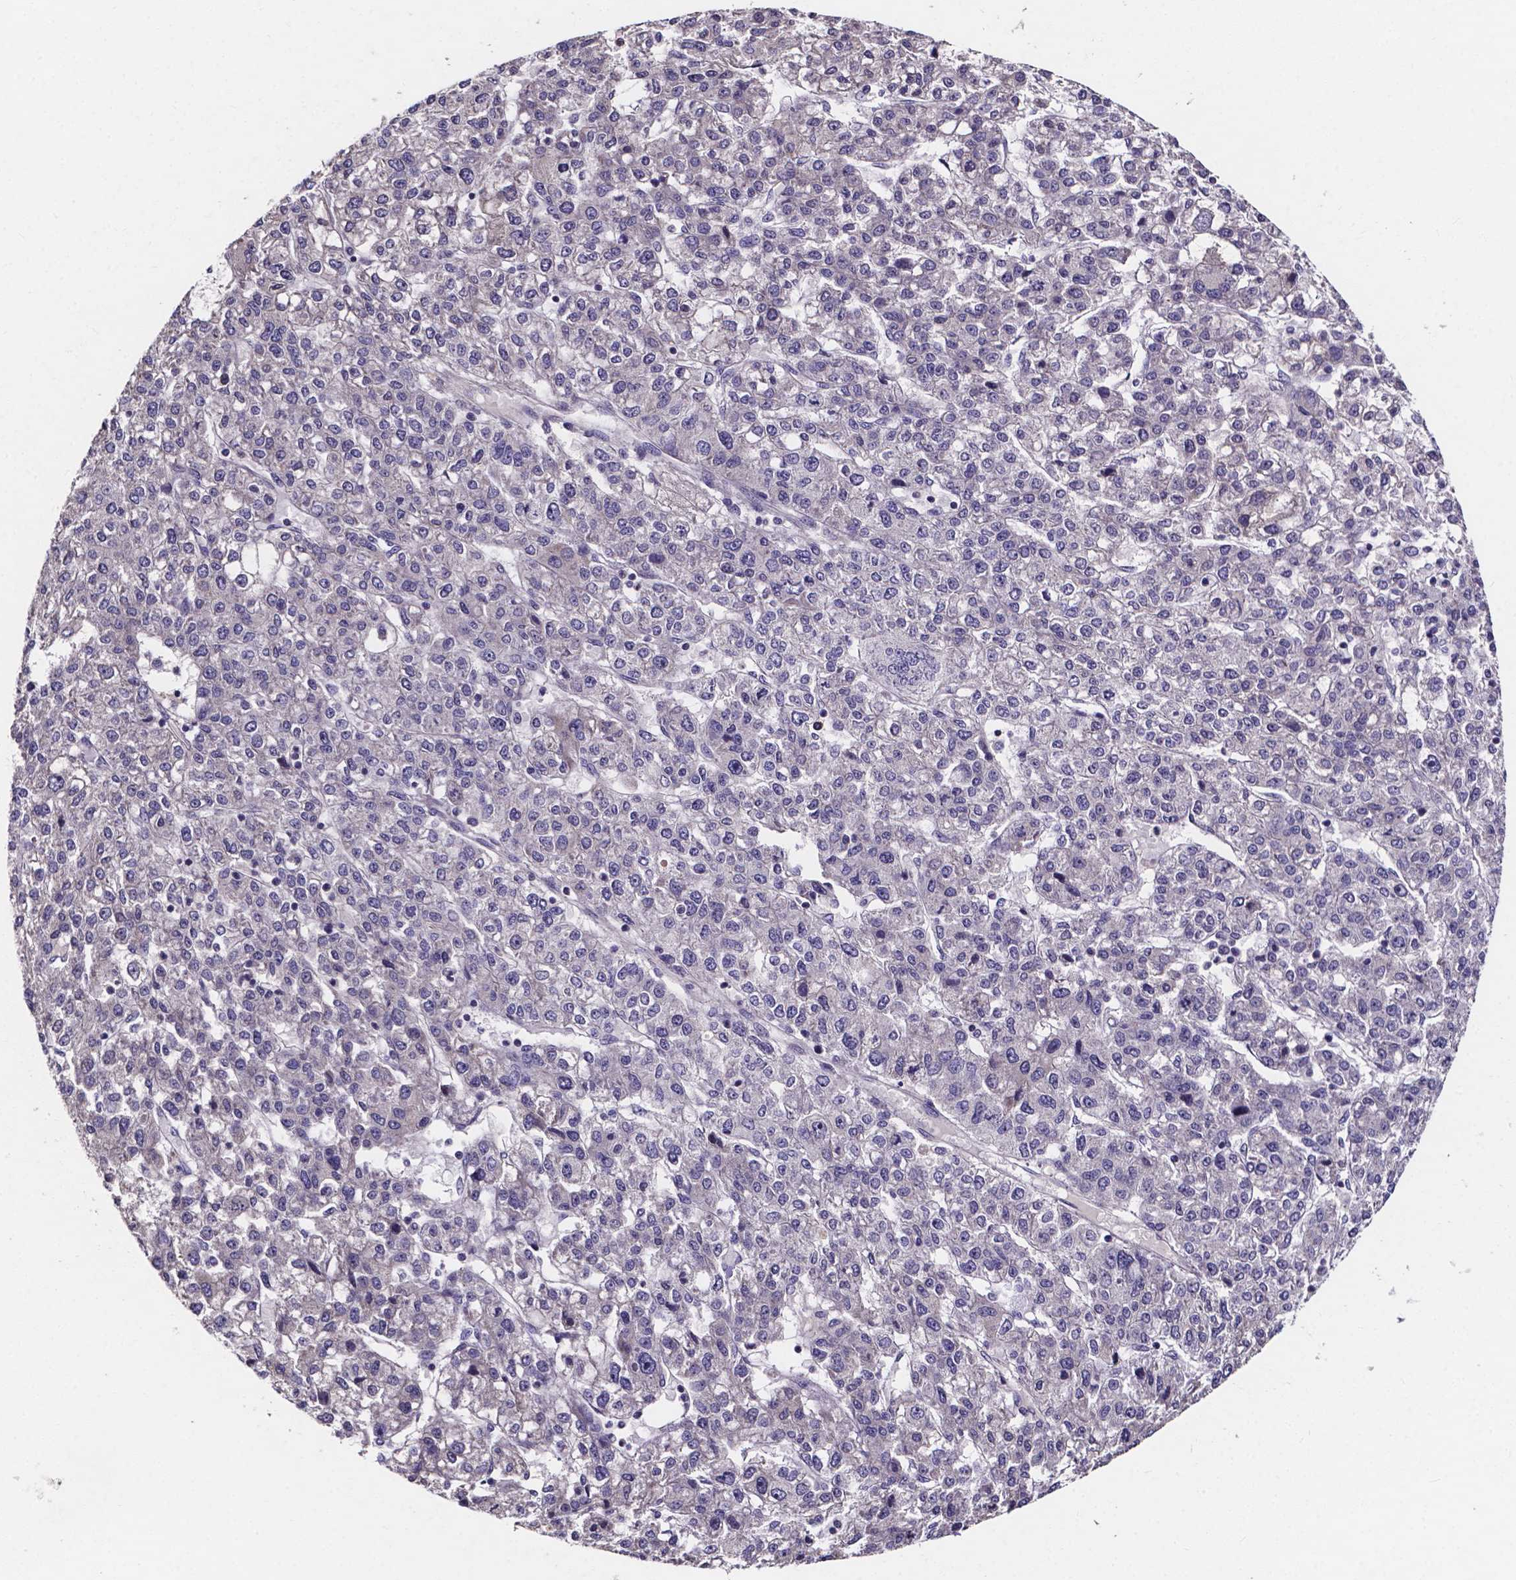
{"staining": {"intensity": "negative", "quantity": "none", "location": "none"}, "tissue": "liver cancer", "cell_type": "Tumor cells", "image_type": "cancer", "snomed": [{"axis": "morphology", "description": "Carcinoma, Hepatocellular, NOS"}, {"axis": "topography", "description": "Liver"}], "caption": "Tumor cells show no significant protein expression in liver cancer.", "gene": "SPOCD1", "patient": {"sex": "male", "age": 56}}